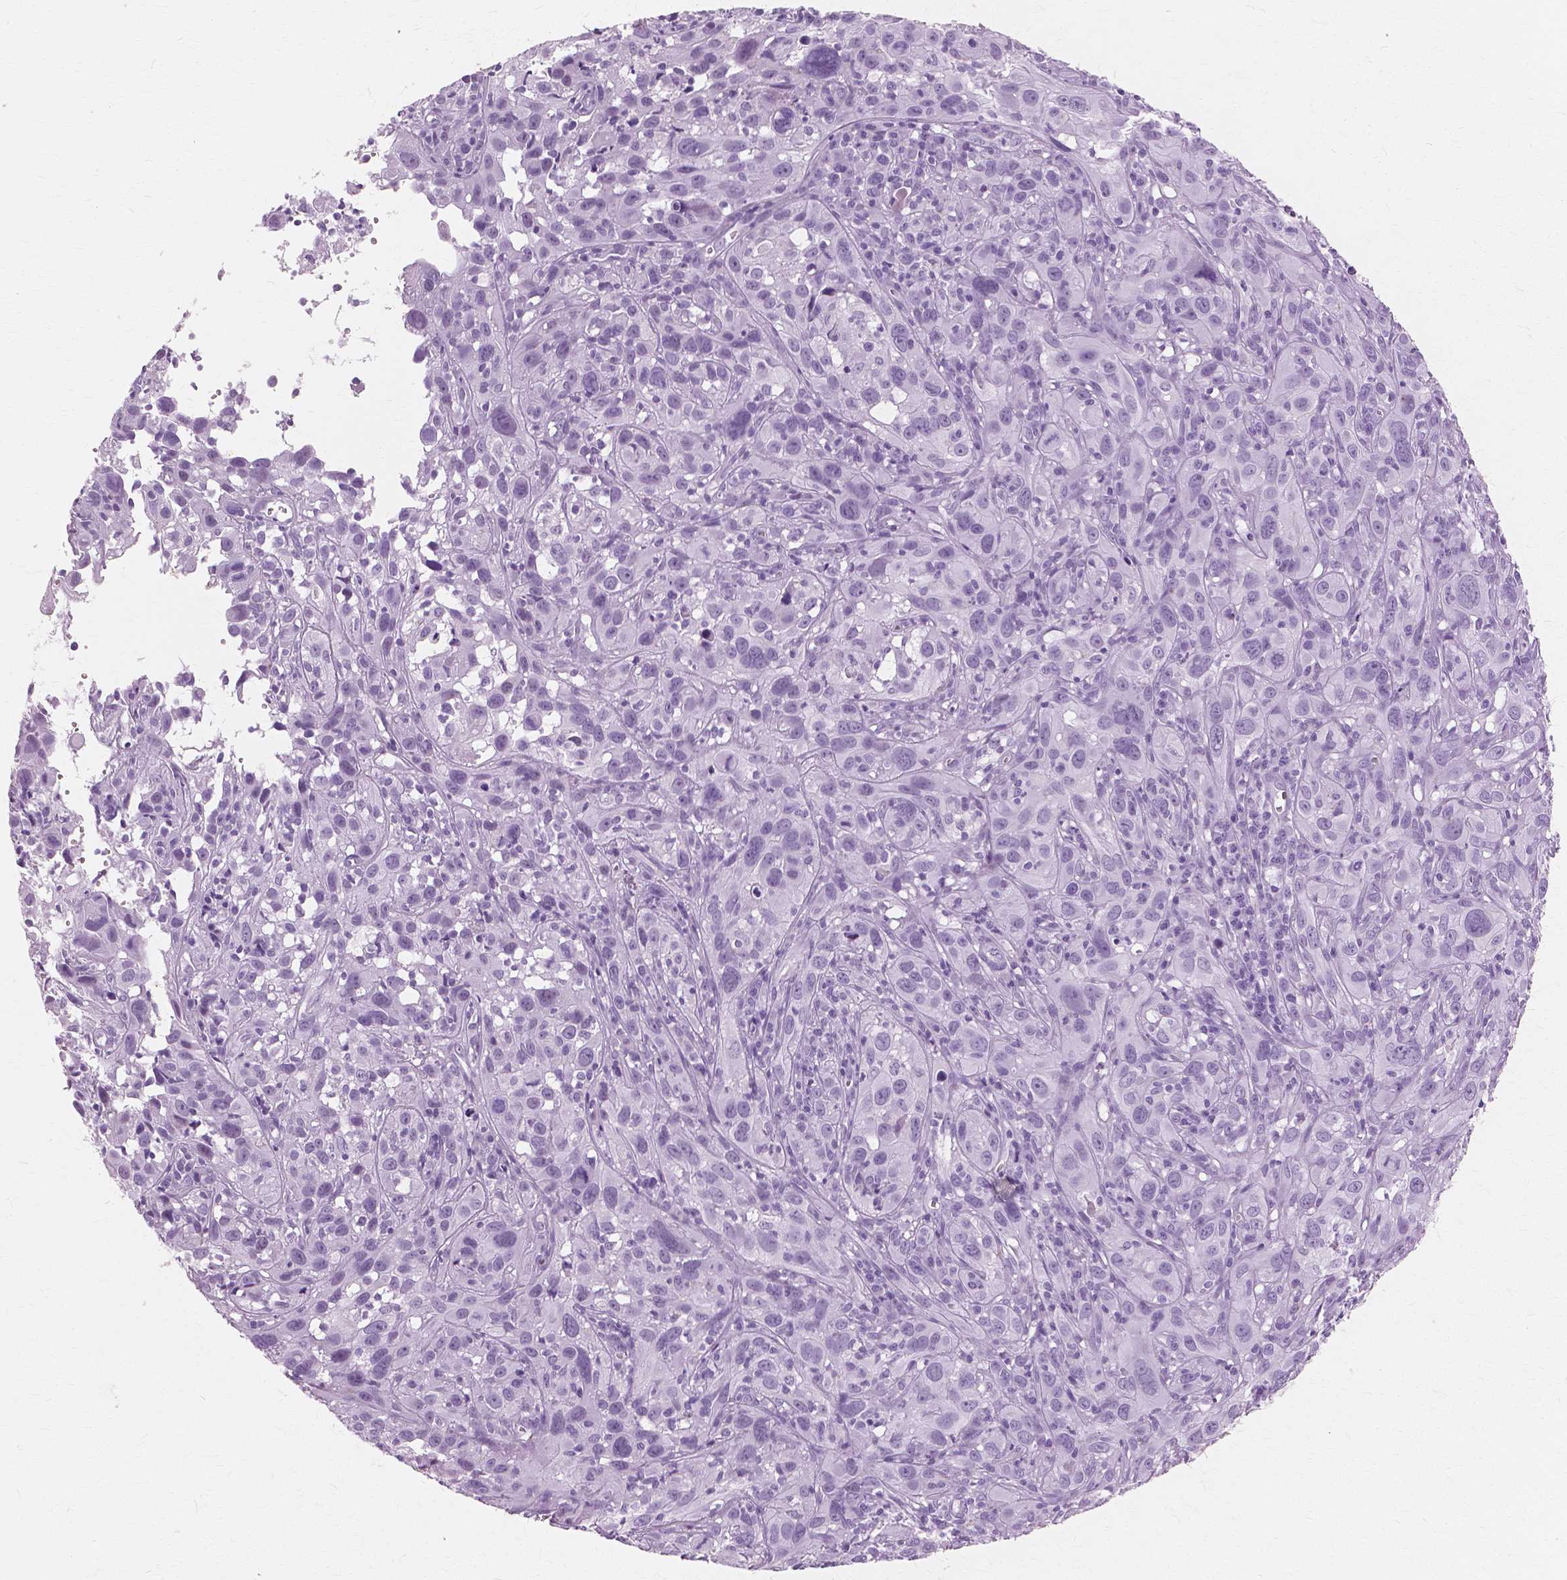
{"staining": {"intensity": "negative", "quantity": "none", "location": "none"}, "tissue": "cervical cancer", "cell_type": "Tumor cells", "image_type": "cancer", "snomed": [{"axis": "morphology", "description": "Squamous cell carcinoma, NOS"}, {"axis": "topography", "description": "Cervix"}], "caption": "IHC photomicrograph of cervical cancer stained for a protein (brown), which shows no expression in tumor cells.", "gene": "SFTPD", "patient": {"sex": "female", "age": 37}}